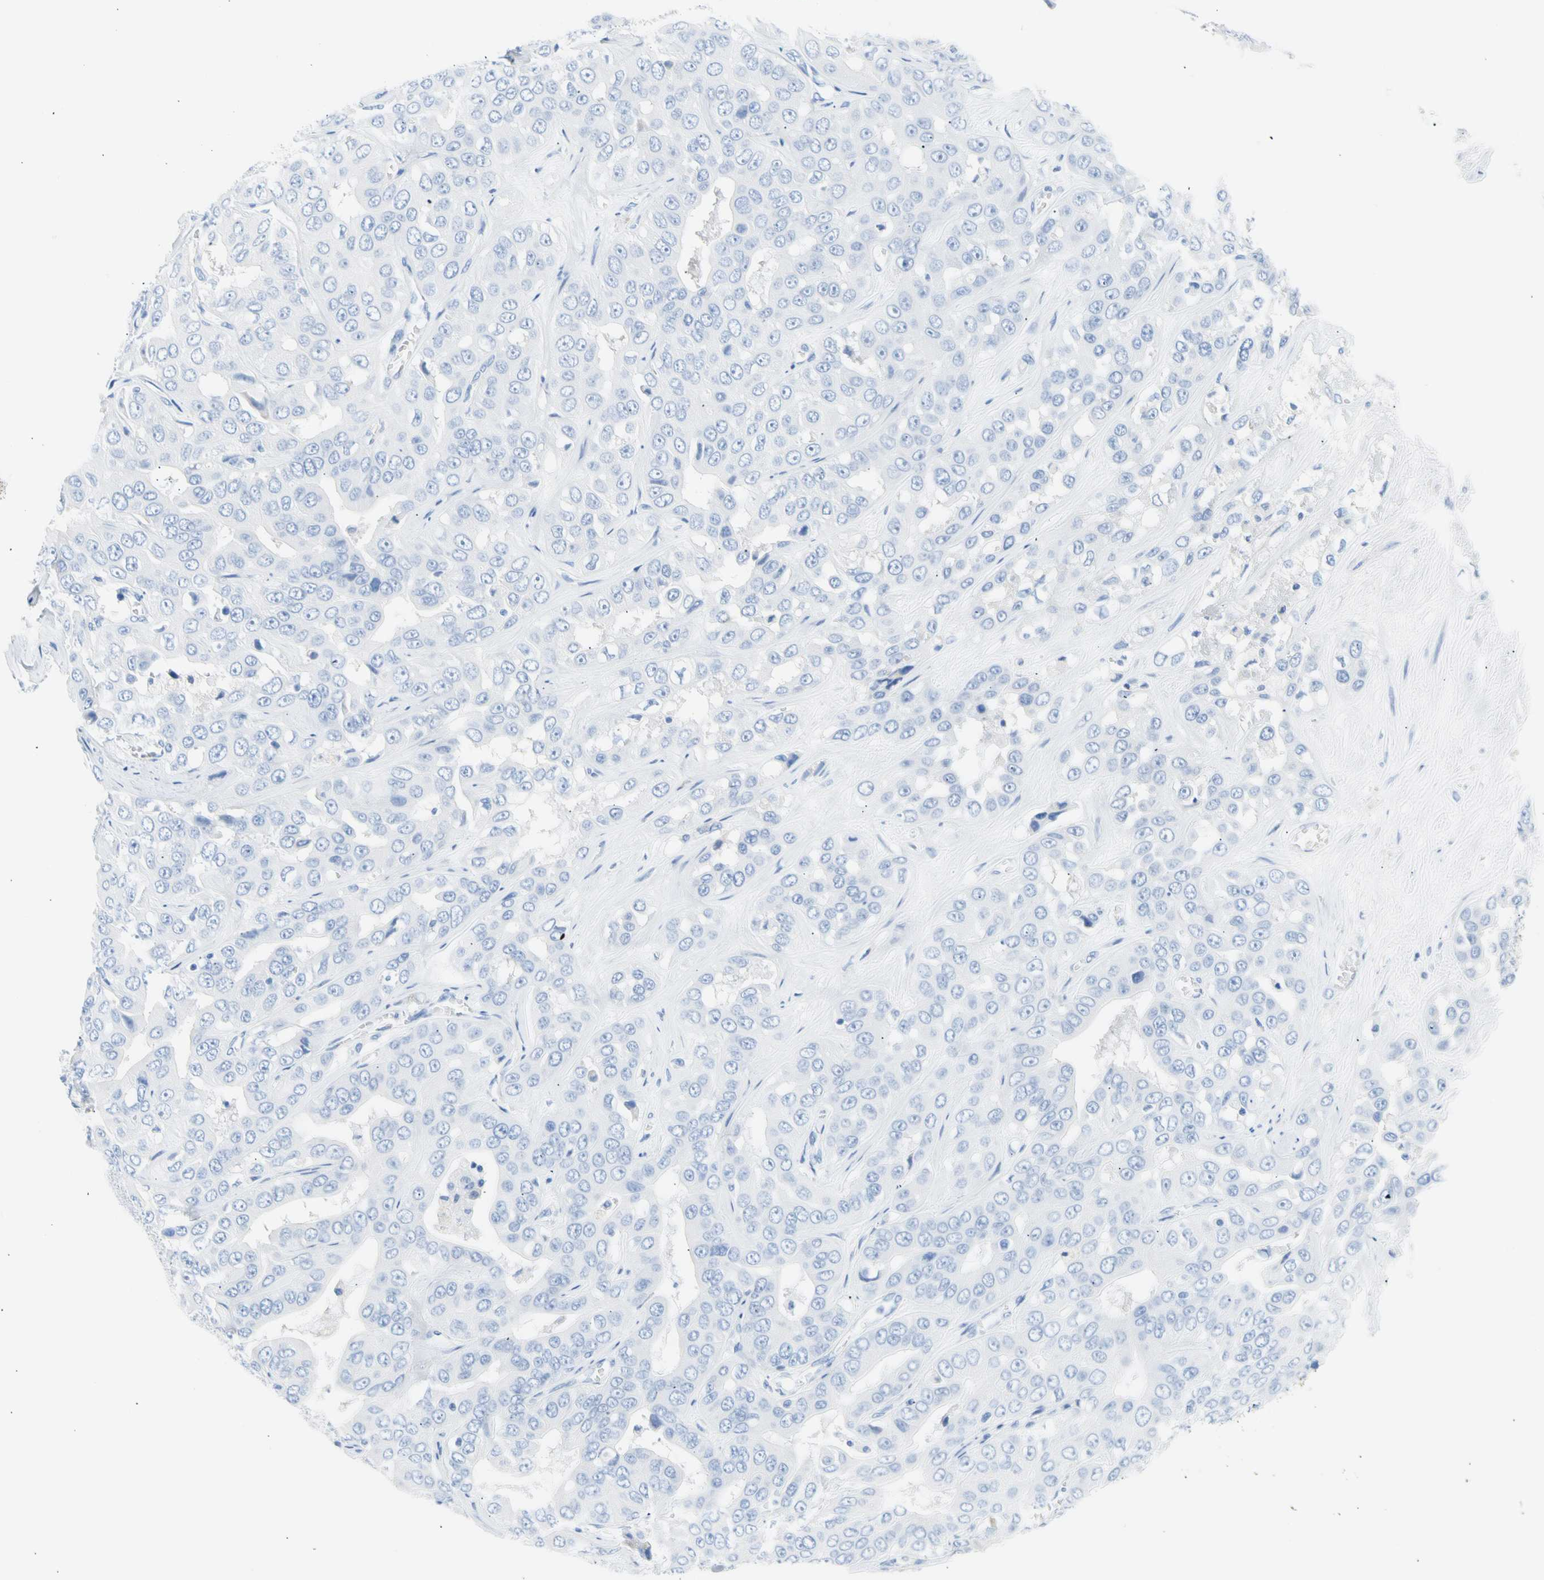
{"staining": {"intensity": "negative", "quantity": "none", "location": "none"}, "tissue": "liver cancer", "cell_type": "Tumor cells", "image_type": "cancer", "snomed": [{"axis": "morphology", "description": "Cholangiocarcinoma"}, {"axis": "topography", "description": "Liver"}], "caption": "Tumor cells show no significant protein expression in liver cancer. The staining is performed using DAB brown chromogen with nuclei counter-stained in using hematoxylin.", "gene": "CEL", "patient": {"sex": "female", "age": 52}}